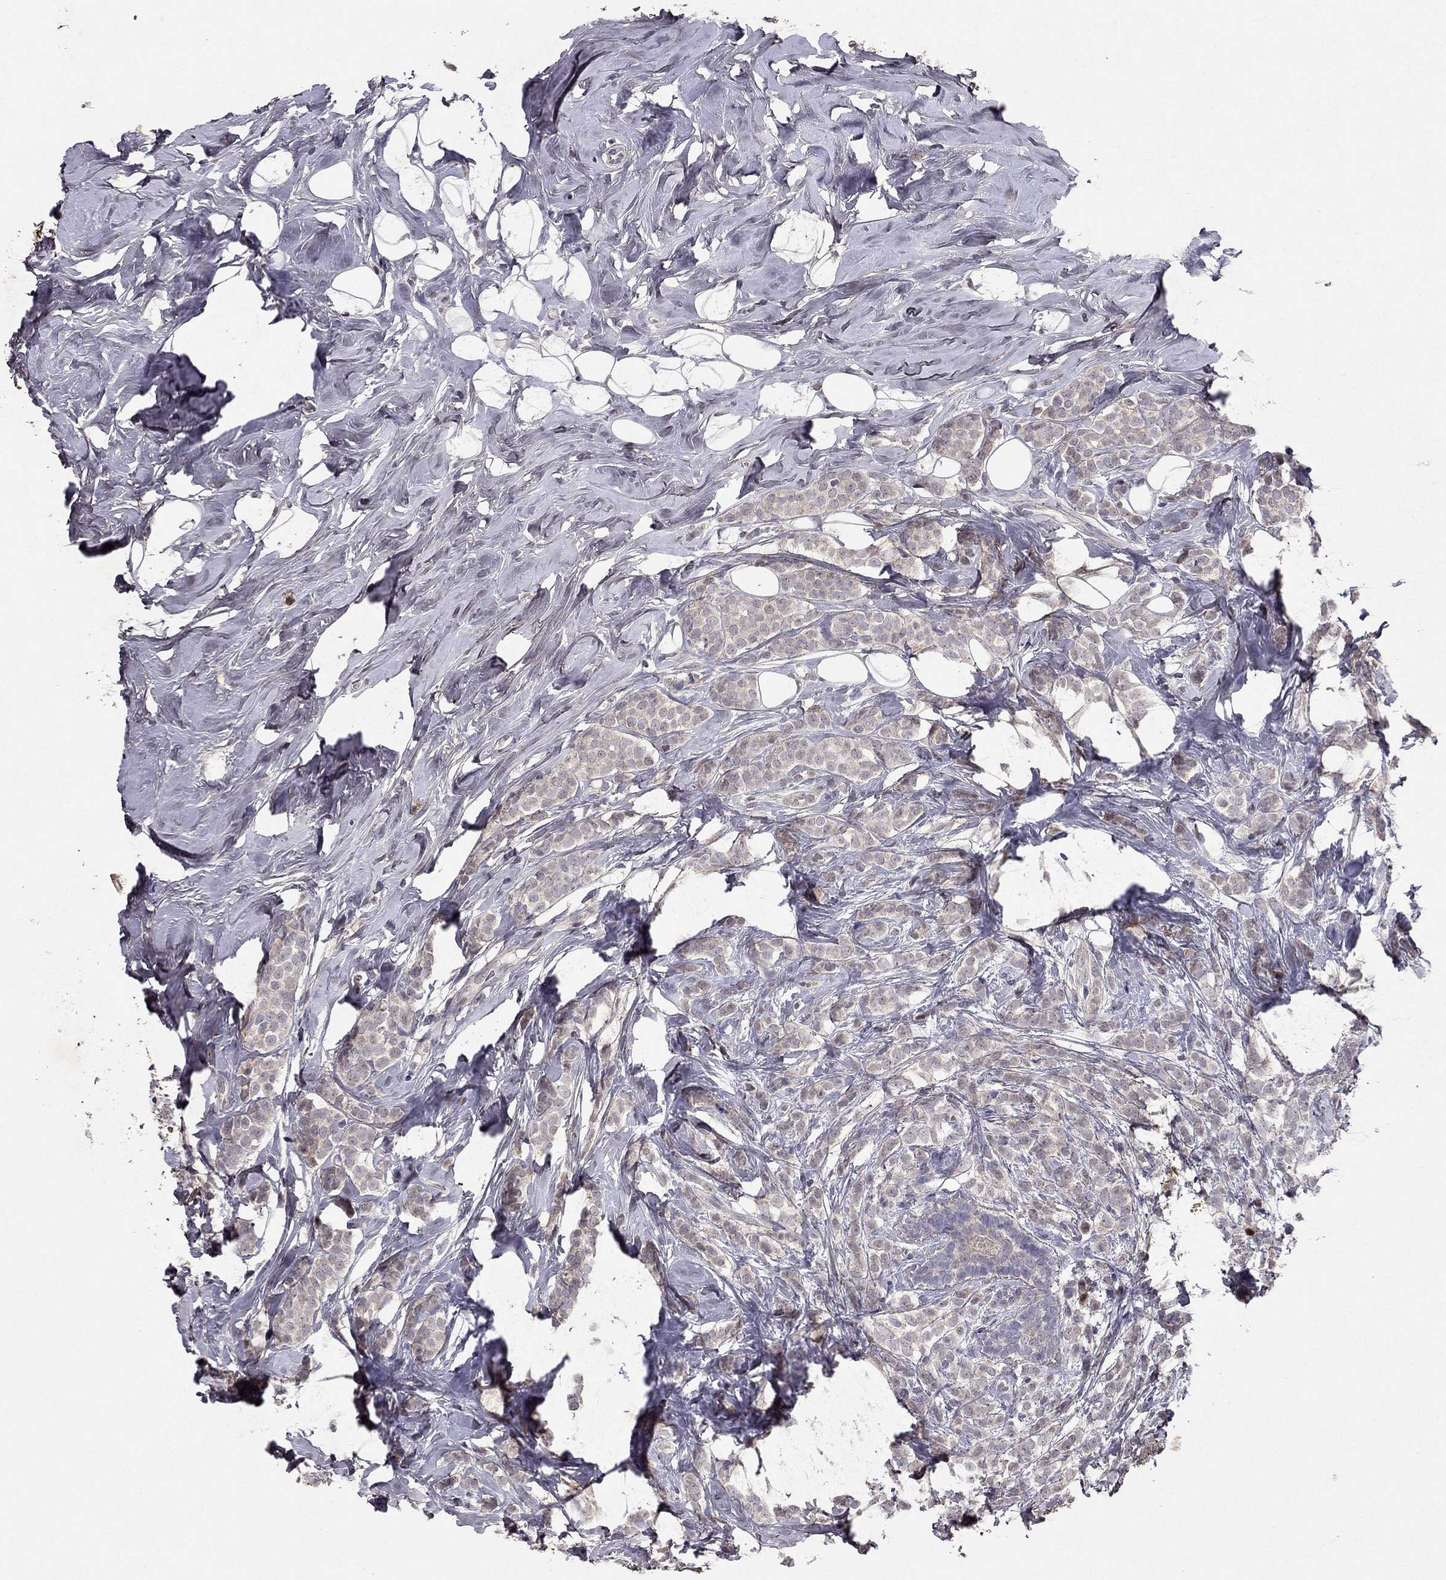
{"staining": {"intensity": "weak", "quantity": "25%-75%", "location": "cytoplasmic/membranous"}, "tissue": "breast cancer", "cell_type": "Tumor cells", "image_type": "cancer", "snomed": [{"axis": "morphology", "description": "Lobular carcinoma"}, {"axis": "topography", "description": "Breast"}], "caption": "Immunohistochemistry photomicrograph of neoplastic tissue: human breast cancer (lobular carcinoma) stained using IHC exhibits low levels of weak protein expression localized specifically in the cytoplasmic/membranous of tumor cells, appearing as a cytoplasmic/membranous brown color.", "gene": "ESR2", "patient": {"sex": "female", "age": 49}}